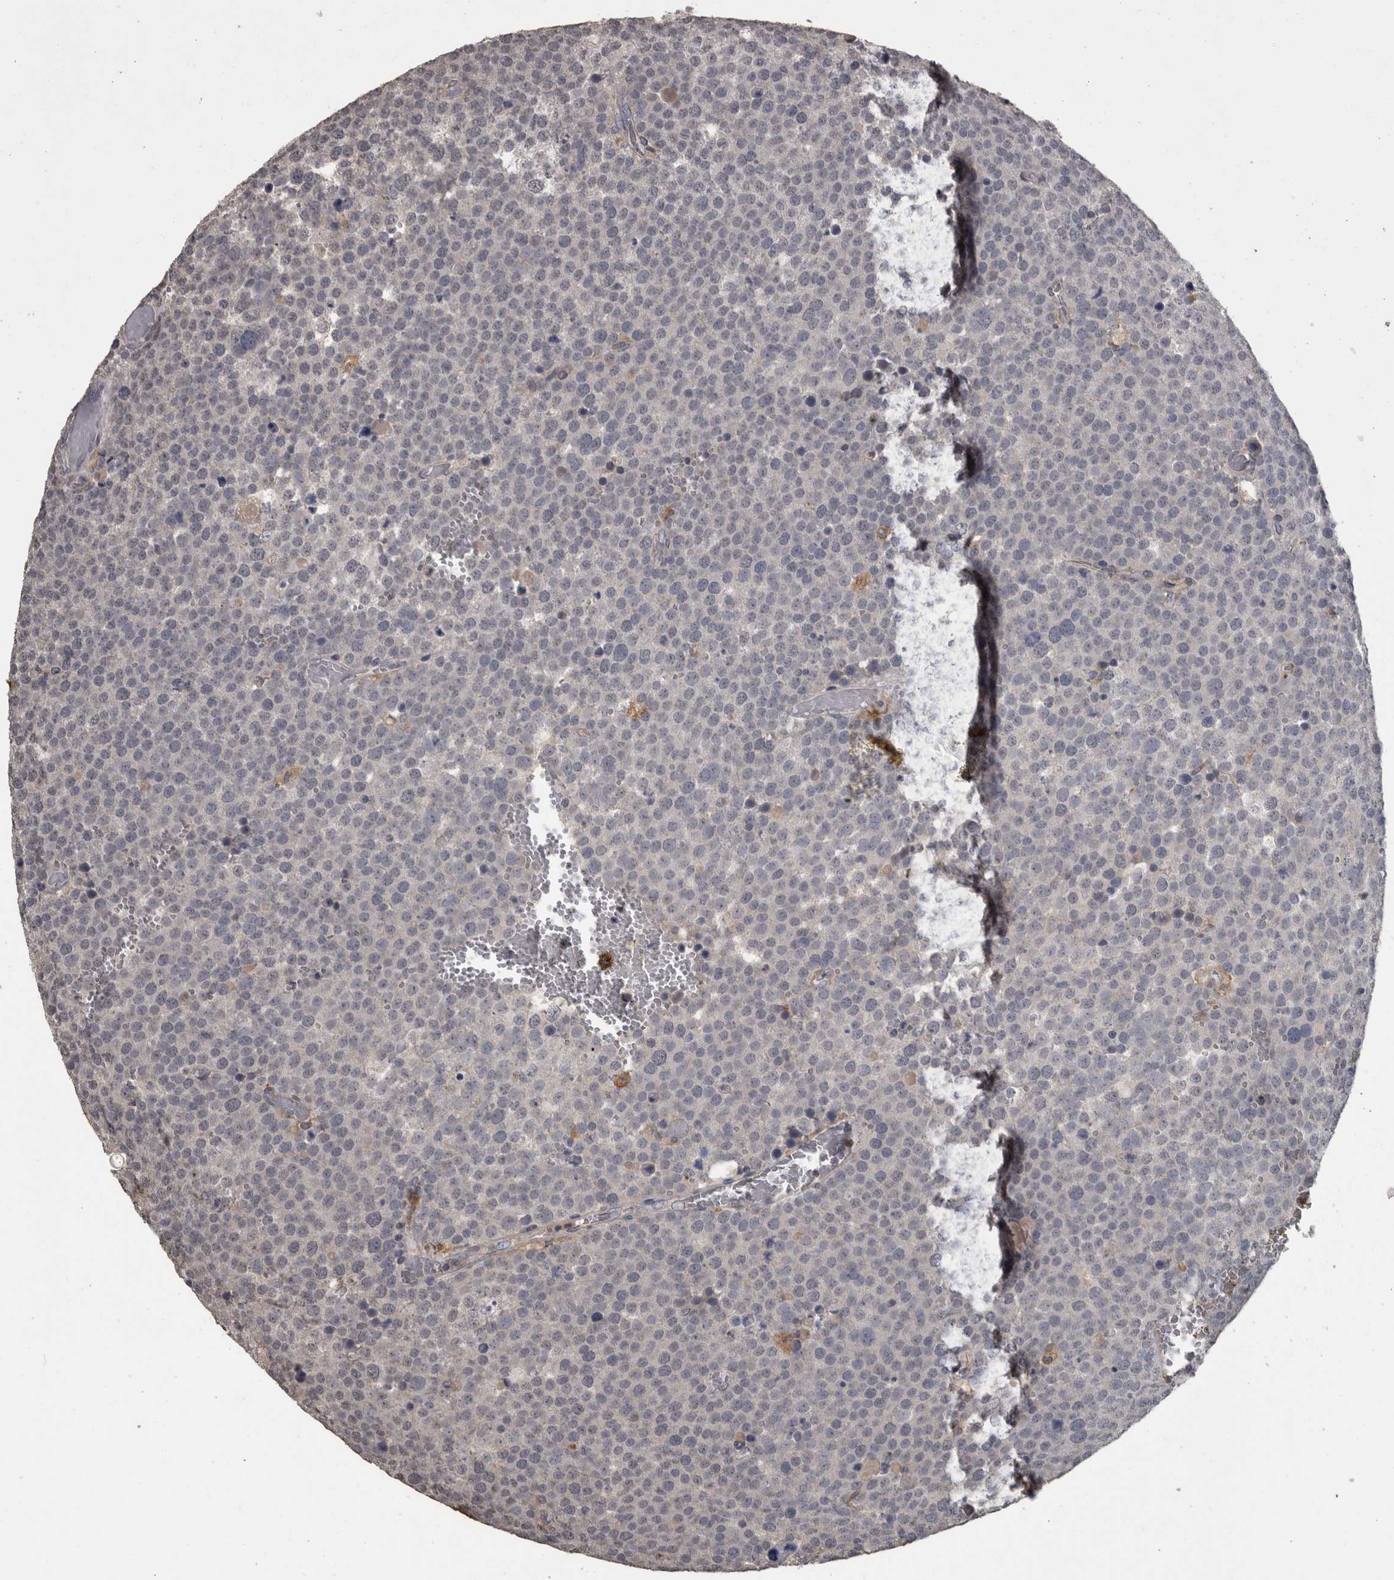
{"staining": {"intensity": "negative", "quantity": "none", "location": "none"}, "tissue": "testis cancer", "cell_type": "Tumor cells", "image_type": "cancer", "snomed": [{"axis": "morphology", "description": "Seminoma, NOS"}, {"axis": "topography", "description": "Testis"}], "caption": "There is no significant expression in tumor cells of testis cancer.", "gene": "PIK3AP1", "patient": {"sex": "male", "age": 71}}